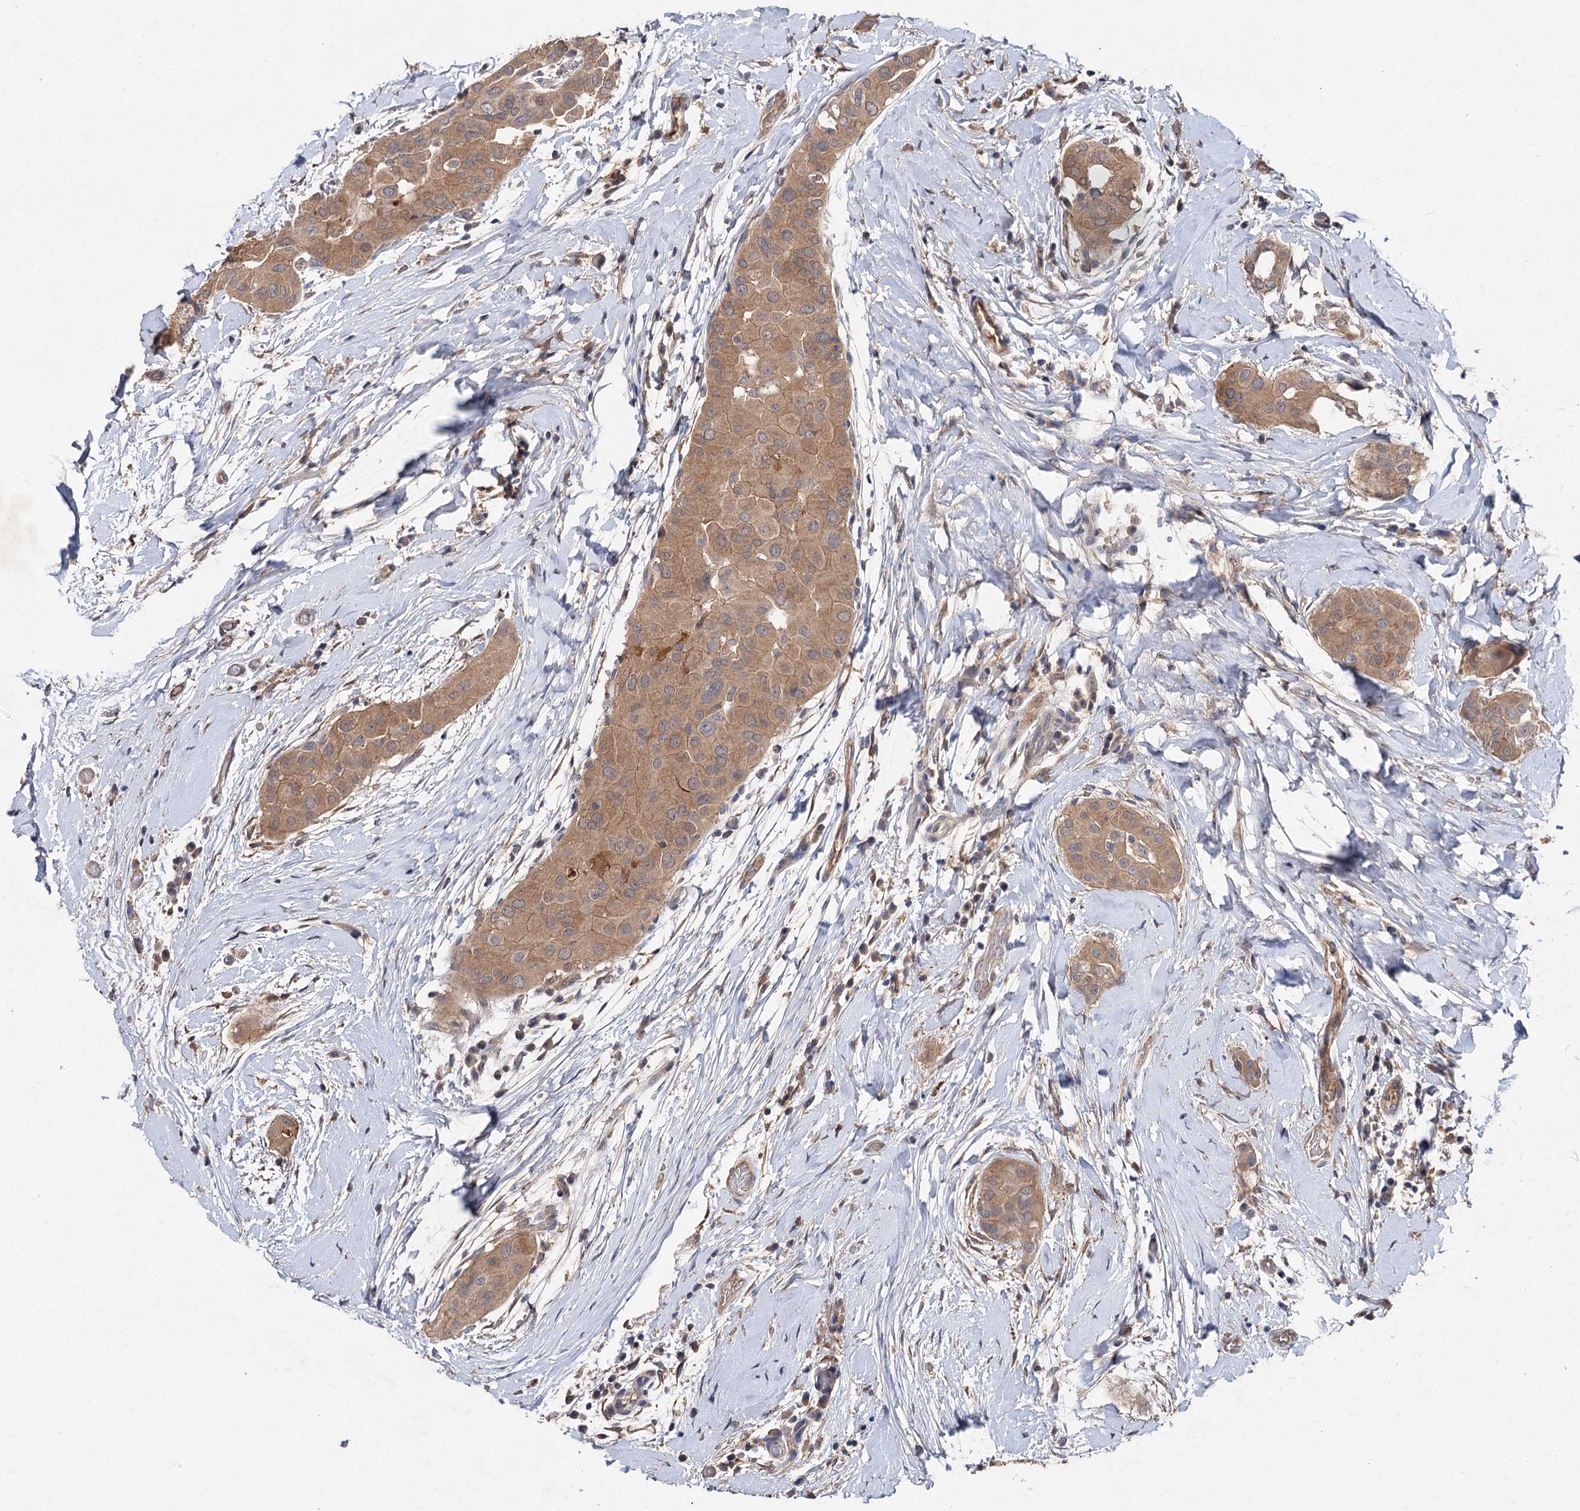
{"staining": {"intensity": "moderate", "quantity": ">75%", "location": "cytoplasmic/membranous"}, "tissue": "thyroid cancer", "cell_type": "Tumor cells", "image_type": "cancer", "snomed": [{"axis": "morphology", "description": "Papillary adenocarcinoma, NOS"}, {"axis": "topography", "description": "Thyroid gland"}], "caption": "Protein expression analysis of human papillary adenocarcinoma (thyroid) reveals moderate cytoplasmic/membranous expression in about >75% of tumor cells.", "gene": "NUDCD2", "patient": {"sex": "male", "age": 33}}